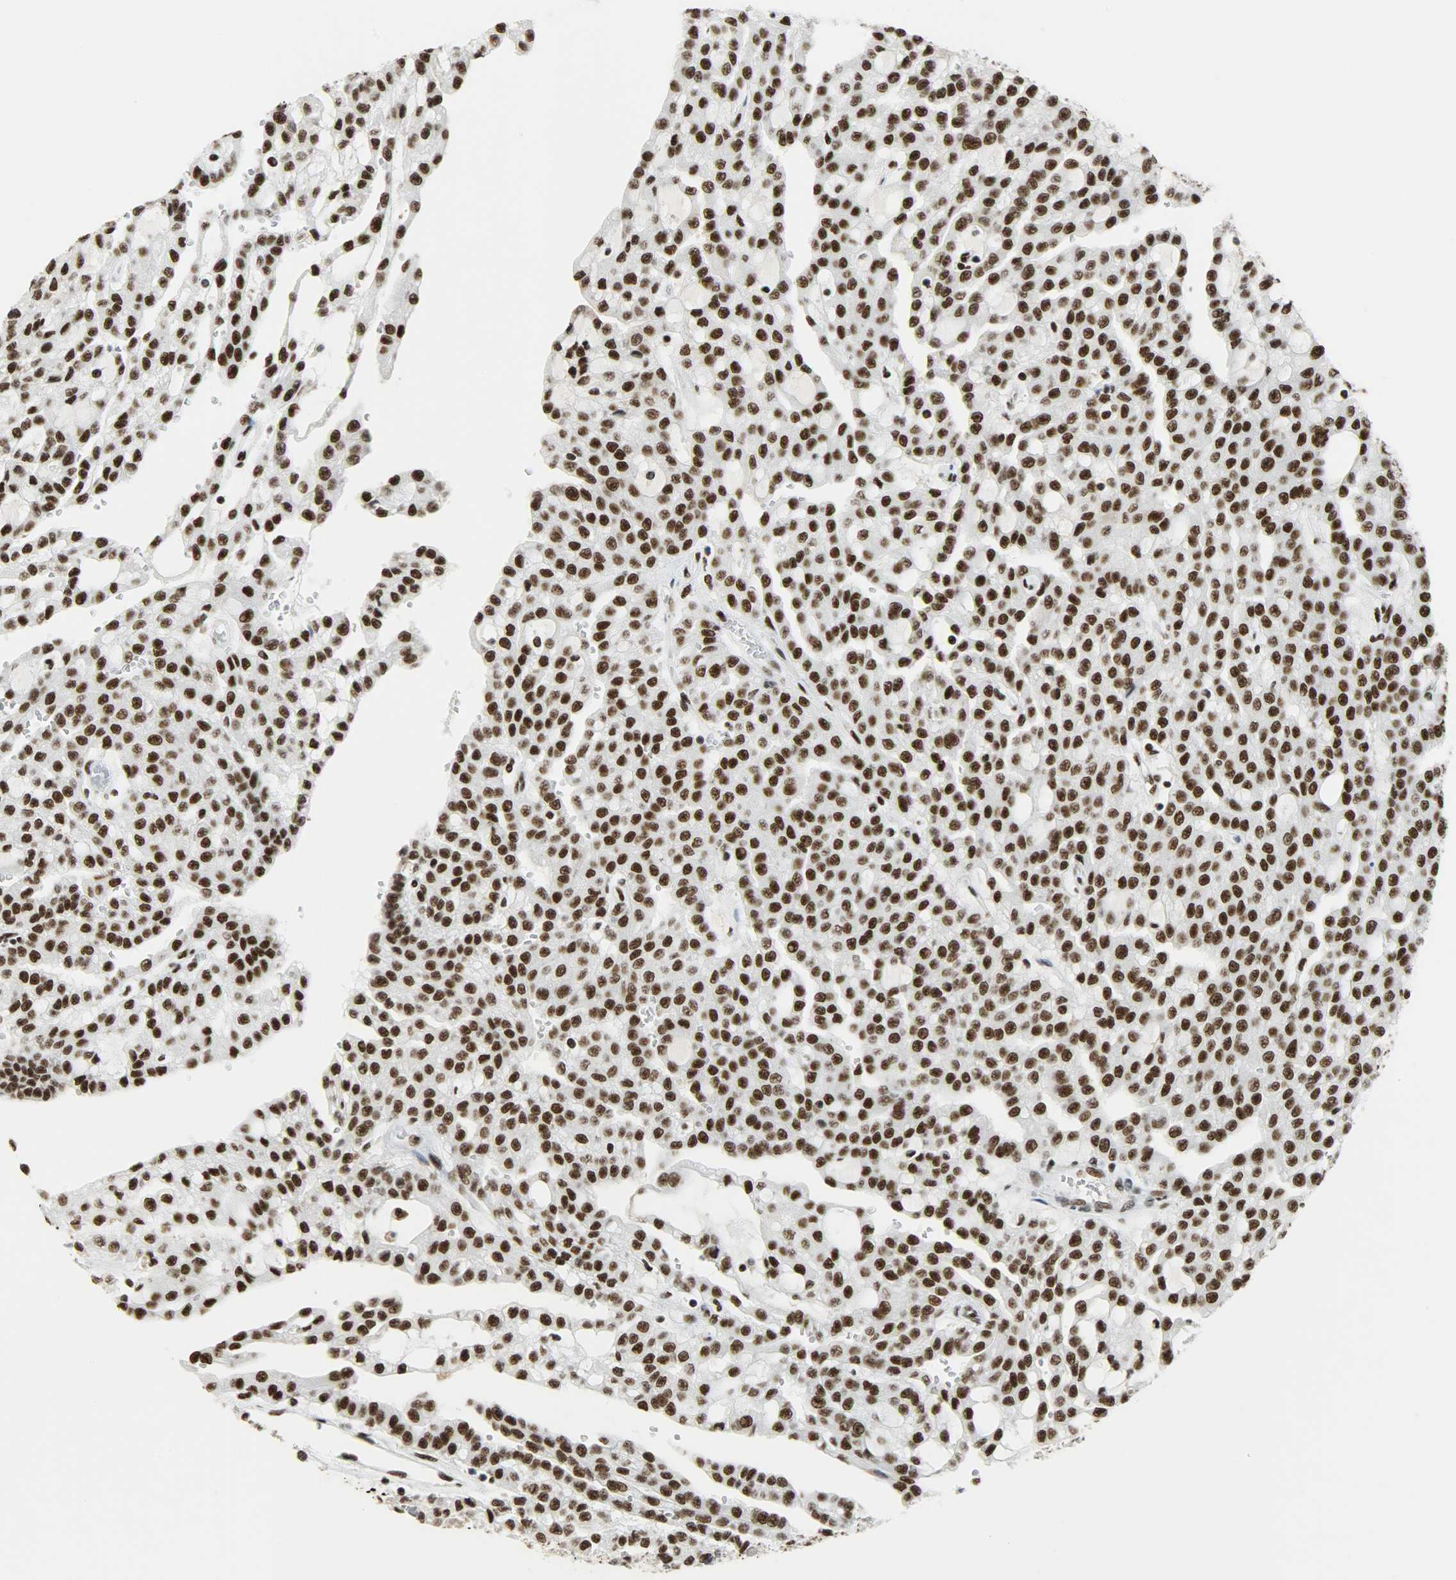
{"staining": {"intensity": "strong", "quantity": ">75%", "location": "nuclear"}, "tissue": "renal cancer", "cell_type": "Tumor cells", "image_type": "cancer", "snomed": [{"axis": "morphology", "description": "Adenocarcinoma, NOS"}, {"axis": "topography", "description": "Kidney"}], "caption": "Immunohistochemical staining of renal cancer (adenocarcinoma) shows high levels of strong nuclear protein expression in approximately >75% of tumor cells. Immunohistochemistry stains the protein in brown and the nuclei are stained blue.", "gene": "SSB", "patient": {"sex": "male", "age": 63}}